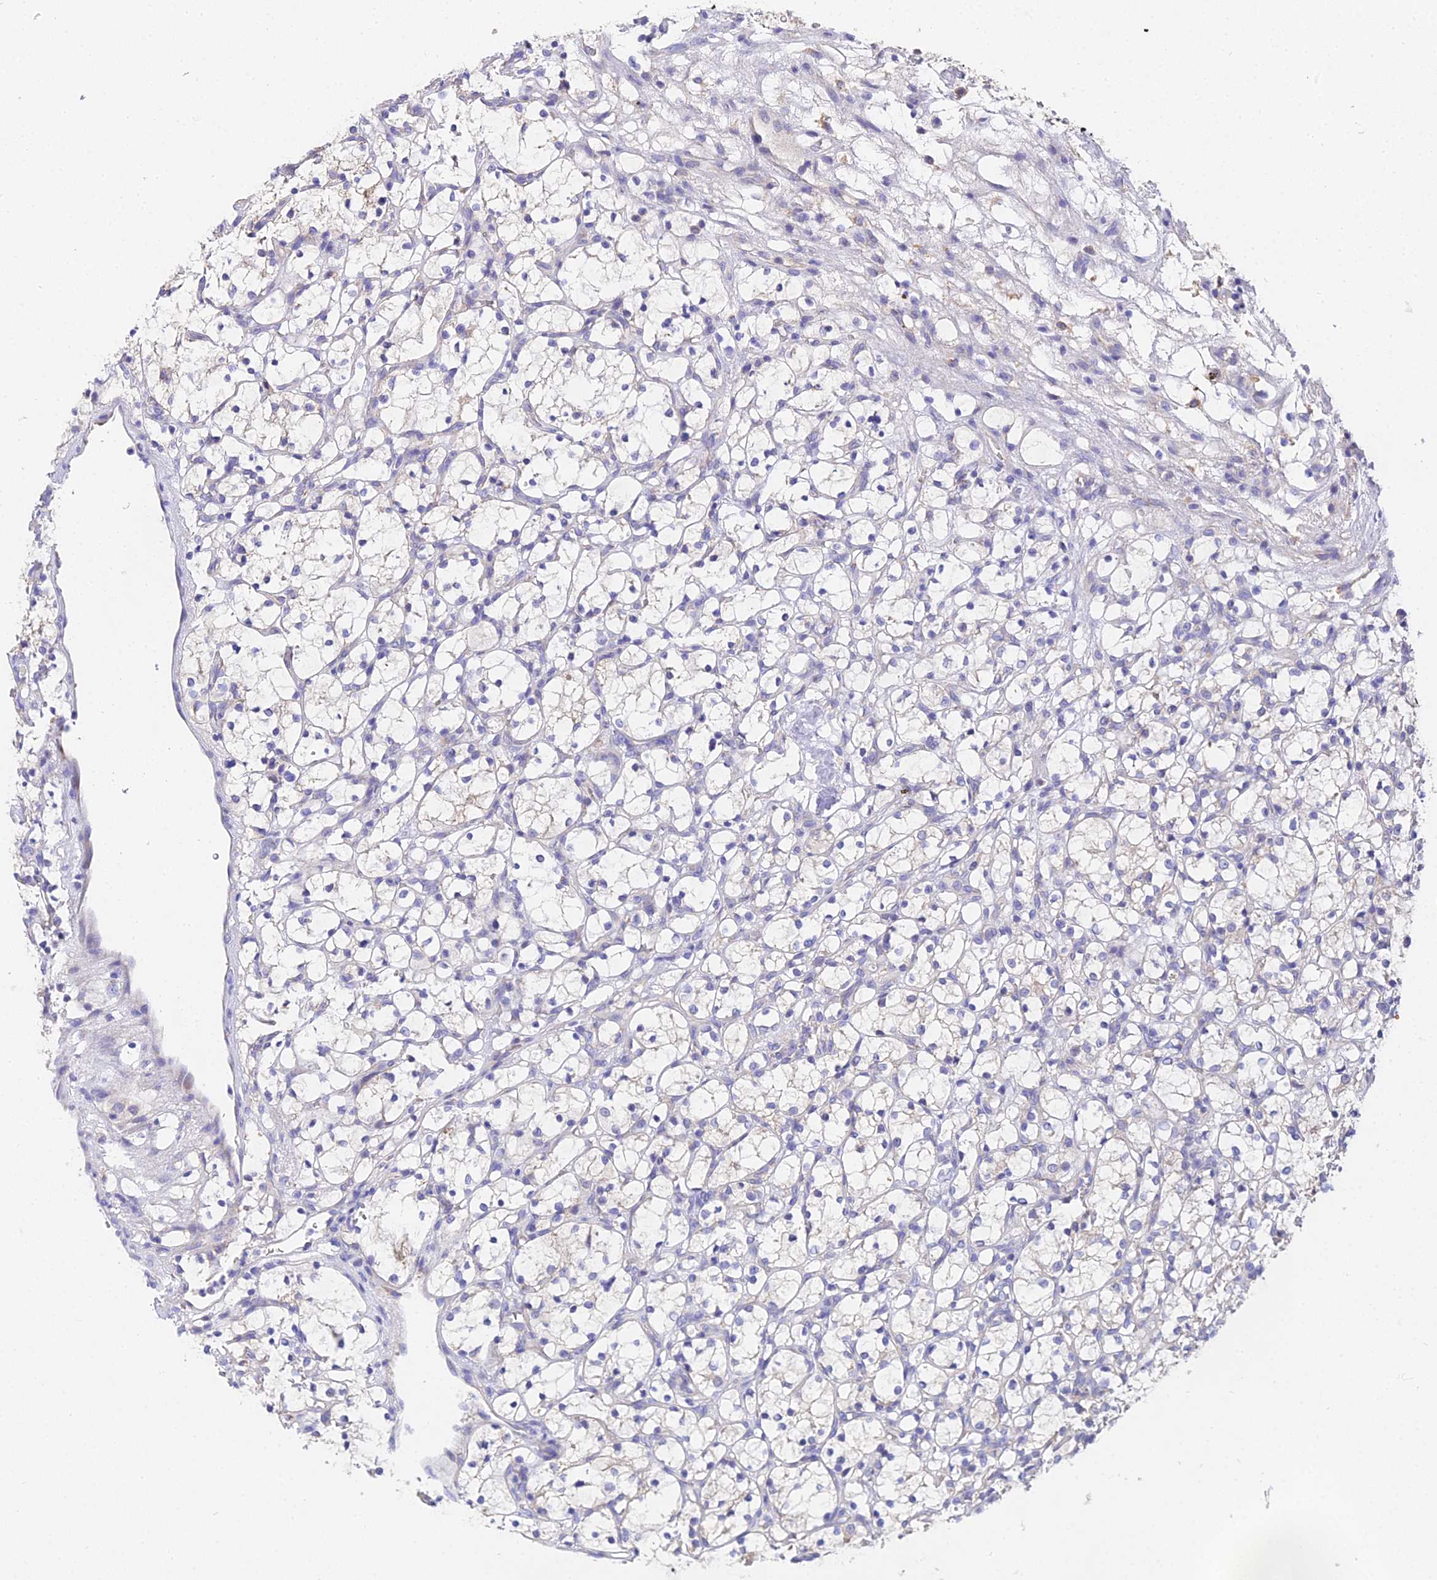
{"staining": {"intensity": "negative", "quantity": "none", "location": "none"}, "tissue": "renal cancer", "cell_type": "Tumor cells", "image_type": "cancer", "snomed": [{"axis": "morphology", "description": "Adenocarcinoma, NOS"}, {"axis": "topography", "description": "Kidney"}], "caption": "DAB (3,3'-diaminobenzidine) immunohistochemical staining of adenocarcinoma (renal) demonstrates no significant staining in tumor cells.", "gene": "PPP2R2C", "patient": {"sex": "female", "age": 69}}